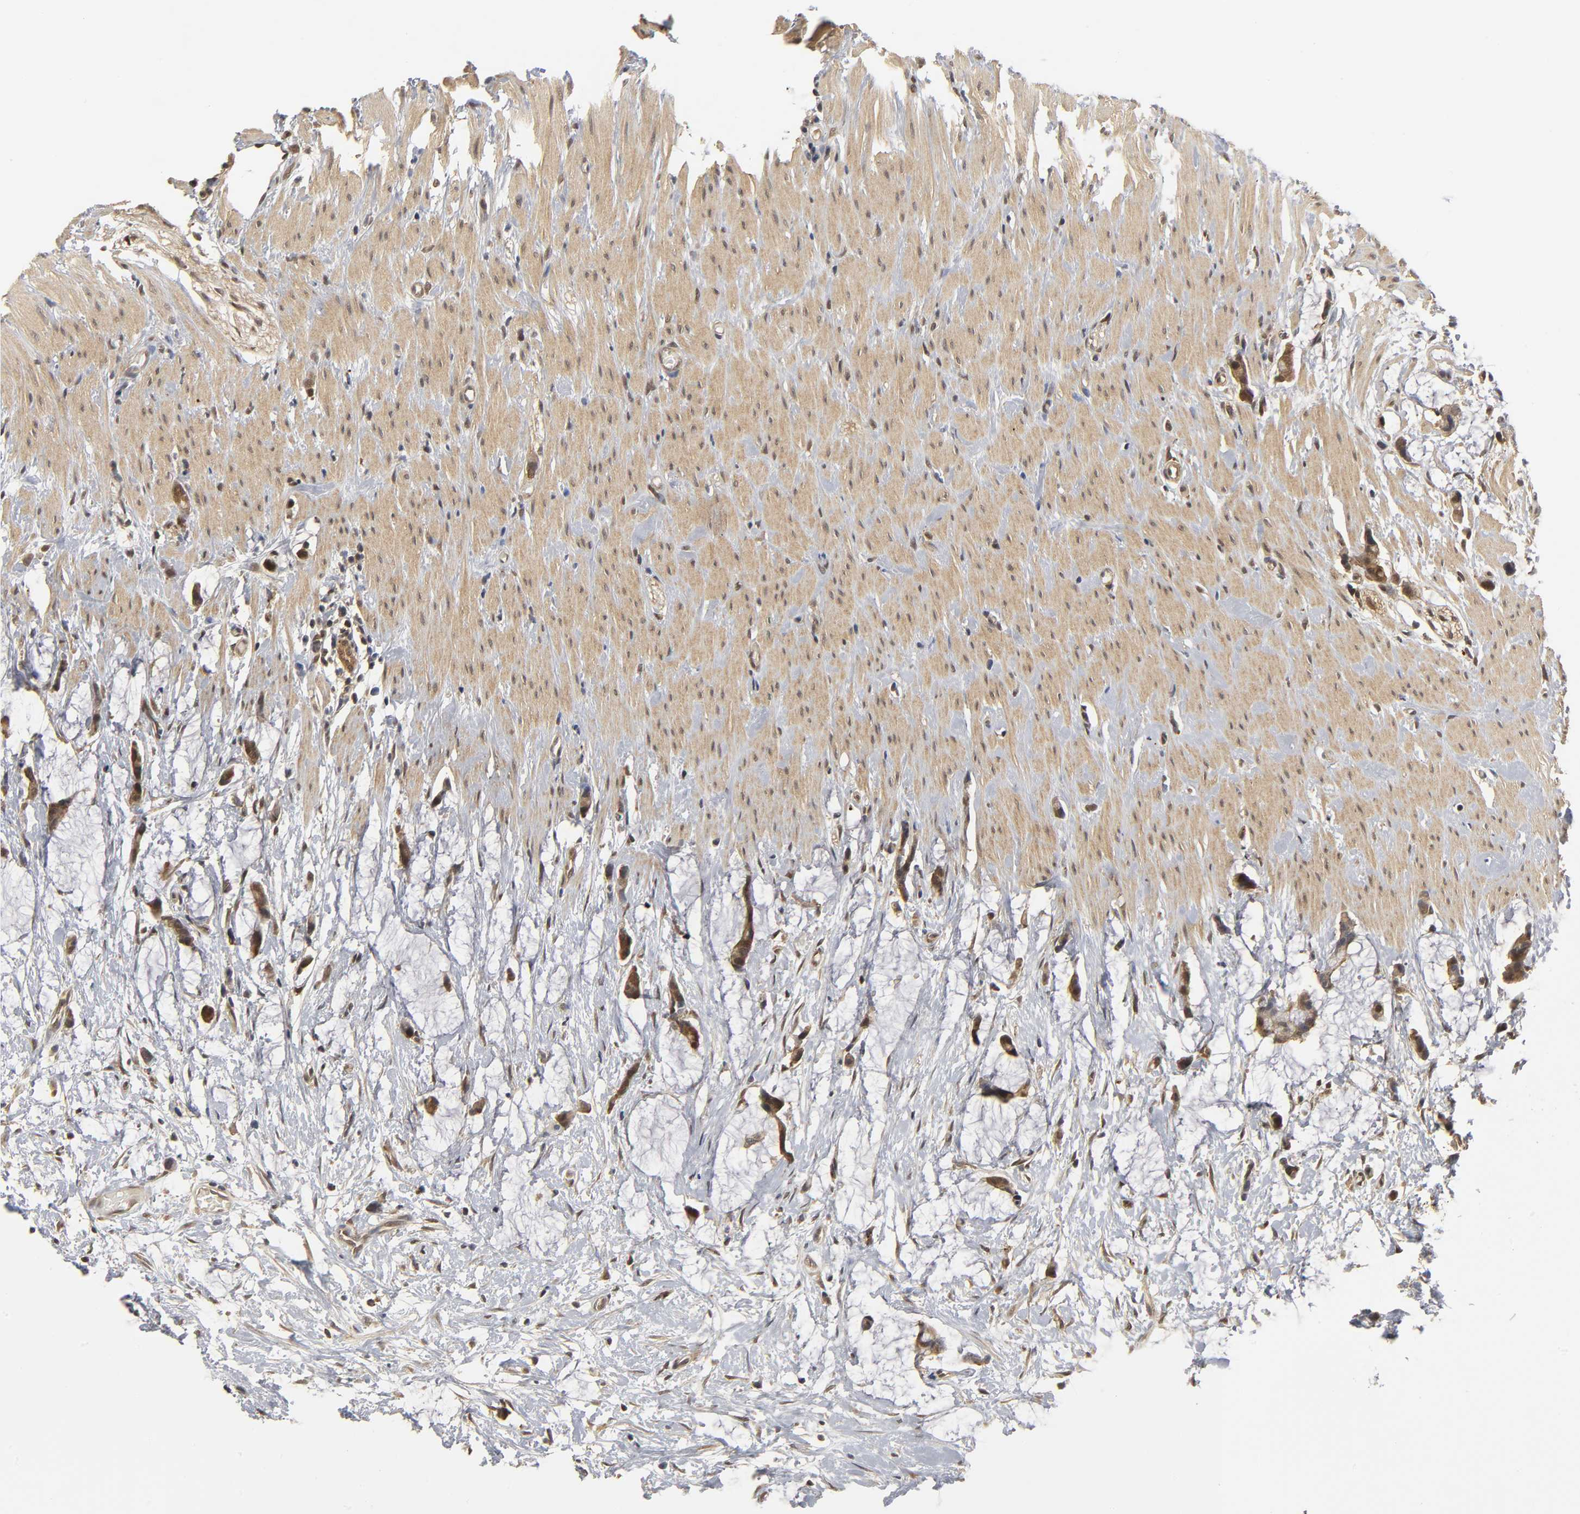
{"staining": {"intensity": "moderate", "quantity": ">75%", "location": "cytoplasmic/membranous,nuclear"}, "tissue": "colorectal cancer", "cell_type": "Tumor cells", "image_type": "cancer", "snomed": [{"axis": "morphology", "description": "Adenocarcinoma, NOS"}, {"axis": "topography", "description": "Colon"}], "caption": "This is an image of immunohistochemistry staining of colorectal cancer (adenocarcinoma), which shows moderate expression in the cytoplasmic/membranous and nuclear of tumor cells.", "gene": "PARK7", "patient": {"sex": "male", "age": 14}}